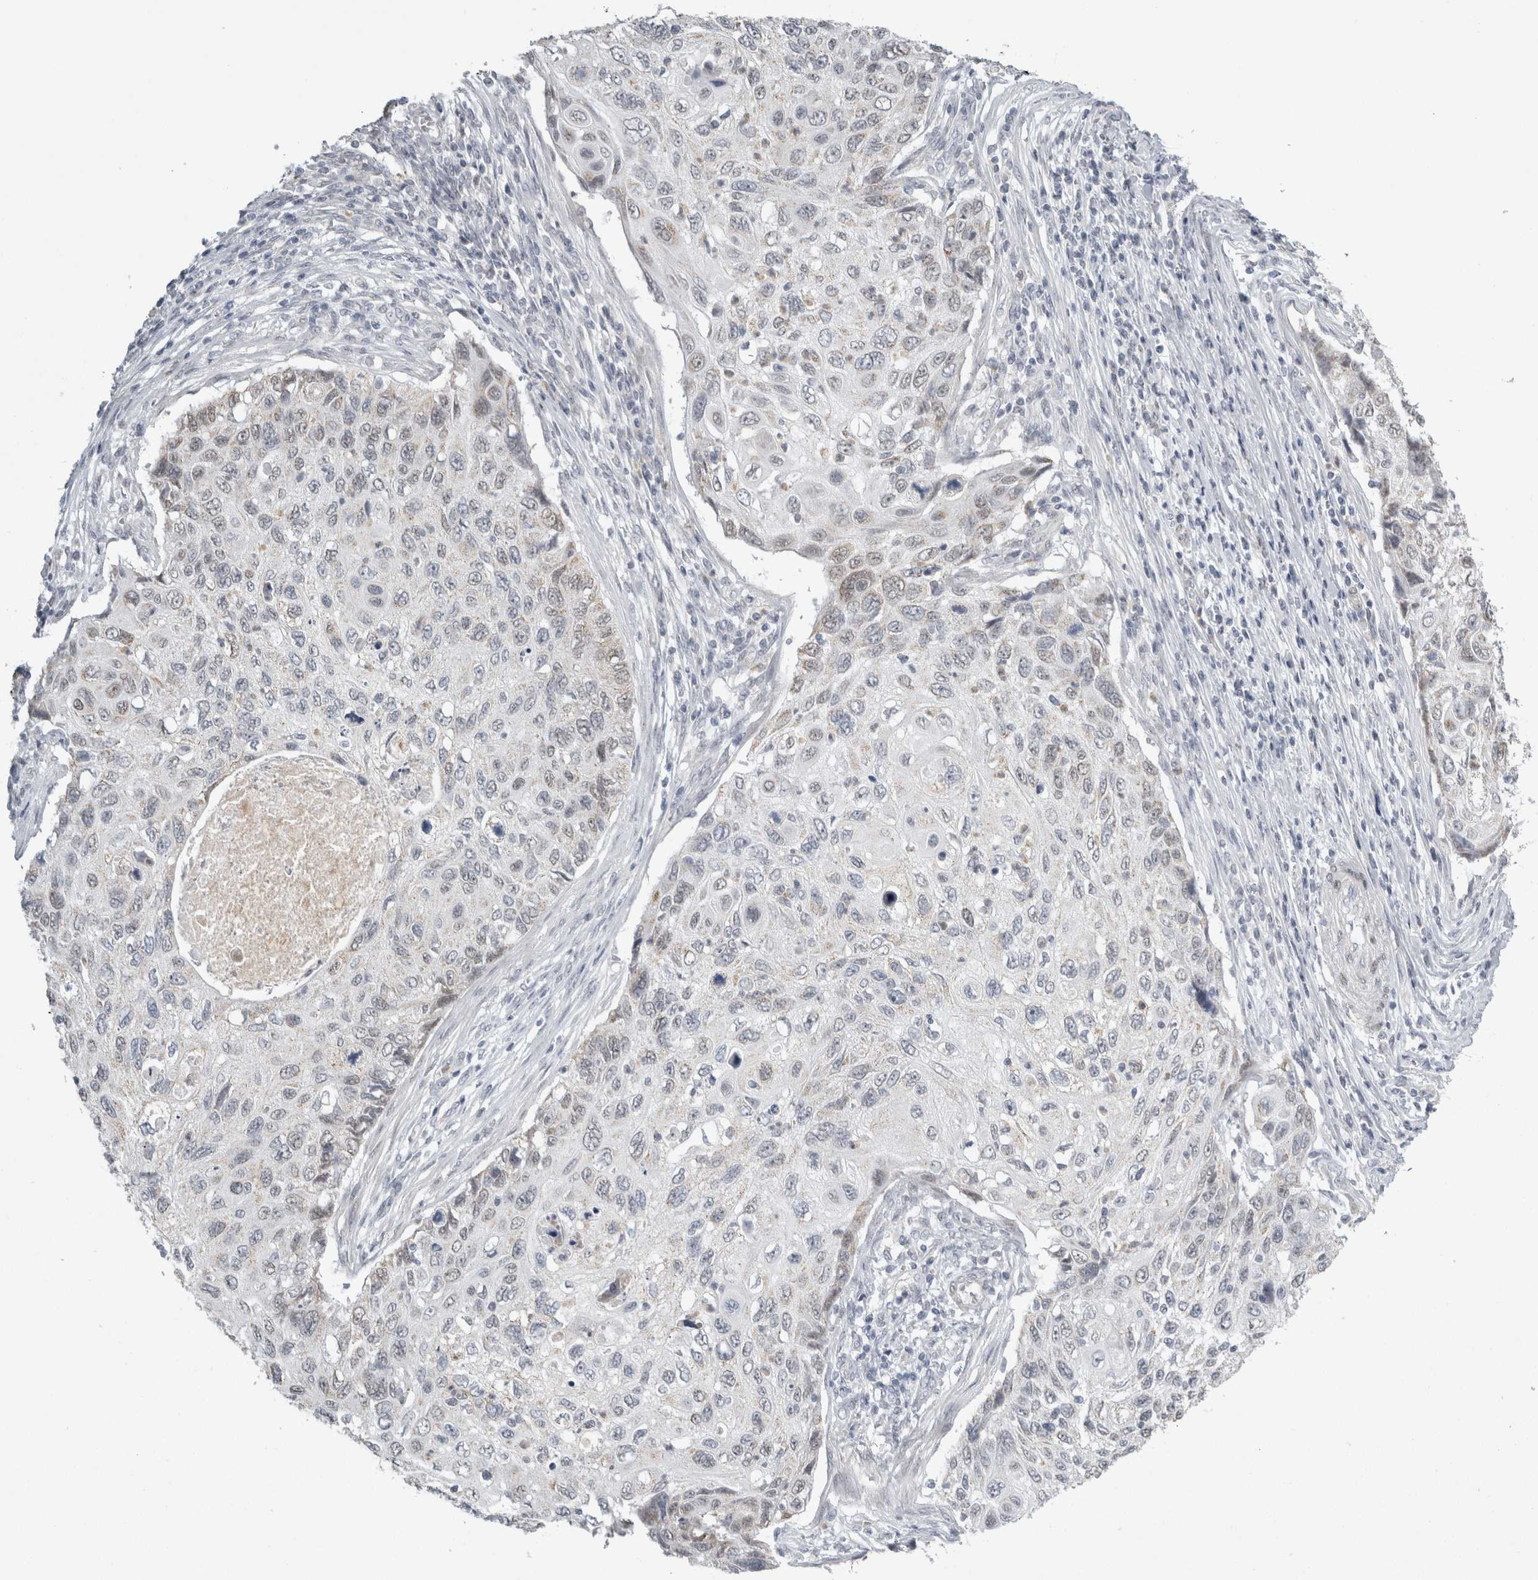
{"staining": {"intensity": "negative", "quantity": "none", "location": "none"}, "tissue": "cervical cancer", "cell_type": "Tumor cells", "image_type": "cancer", "snomed": [{"axis": "morphology", "description": "Squamous cell carcinoma, NOS"}, {"axis": "topography", "description": "Cervix"}], "caption": "IHC histopathology image of cervical squamous cell carcinoma stained for a protein (brown), which displays no staining in tumor cells. (Brightfield microscopy of DAB immunohistochemistry (IHC) at high magnification).", "gene": "PLIN1", "patient": {"sex": "female", "age": 70}}